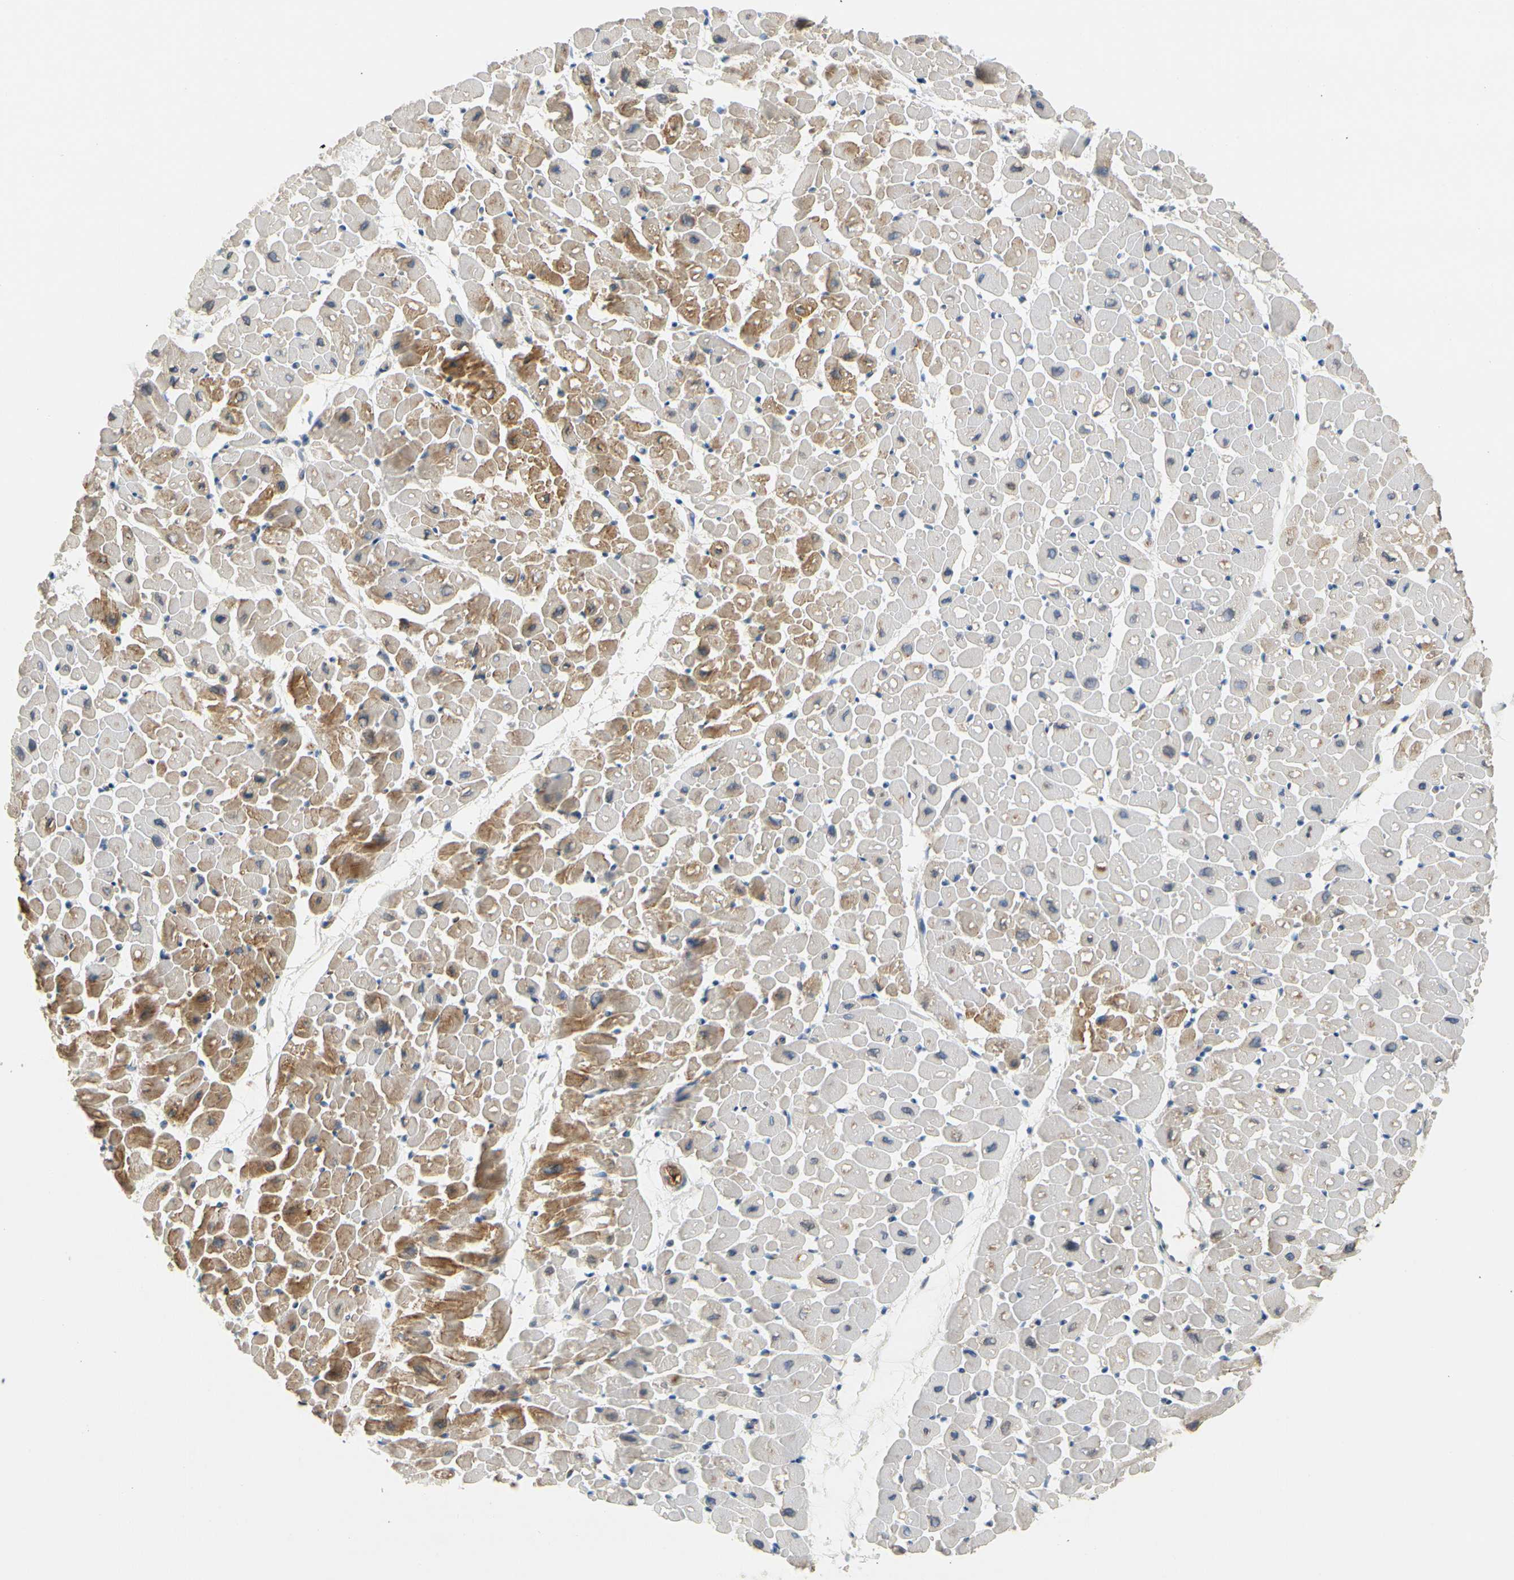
{"staining": {"intensity": "moderate", "quantity": "25%-75%", "location": "cytoplasmic/membranous"}, "tissue": "heart muscle", "cell_type": "Cardiomyocytes", "image_type": "normal", "snomed": [{"axis": "morphology", "description": "Normal tissue, NOS"}, {"axis": "topography", "description": "Heart"}], "caption": "Protein staining demonstrates moderate cytoplasmic/membranous staining in approximately 25%-75% of cardiomyocytes in normal heart muscle. (Brightfield microscopy of DAB IHC at high magnification).", "gene": "CNDP1", "patient": {"sex": "male", "age": 45}}